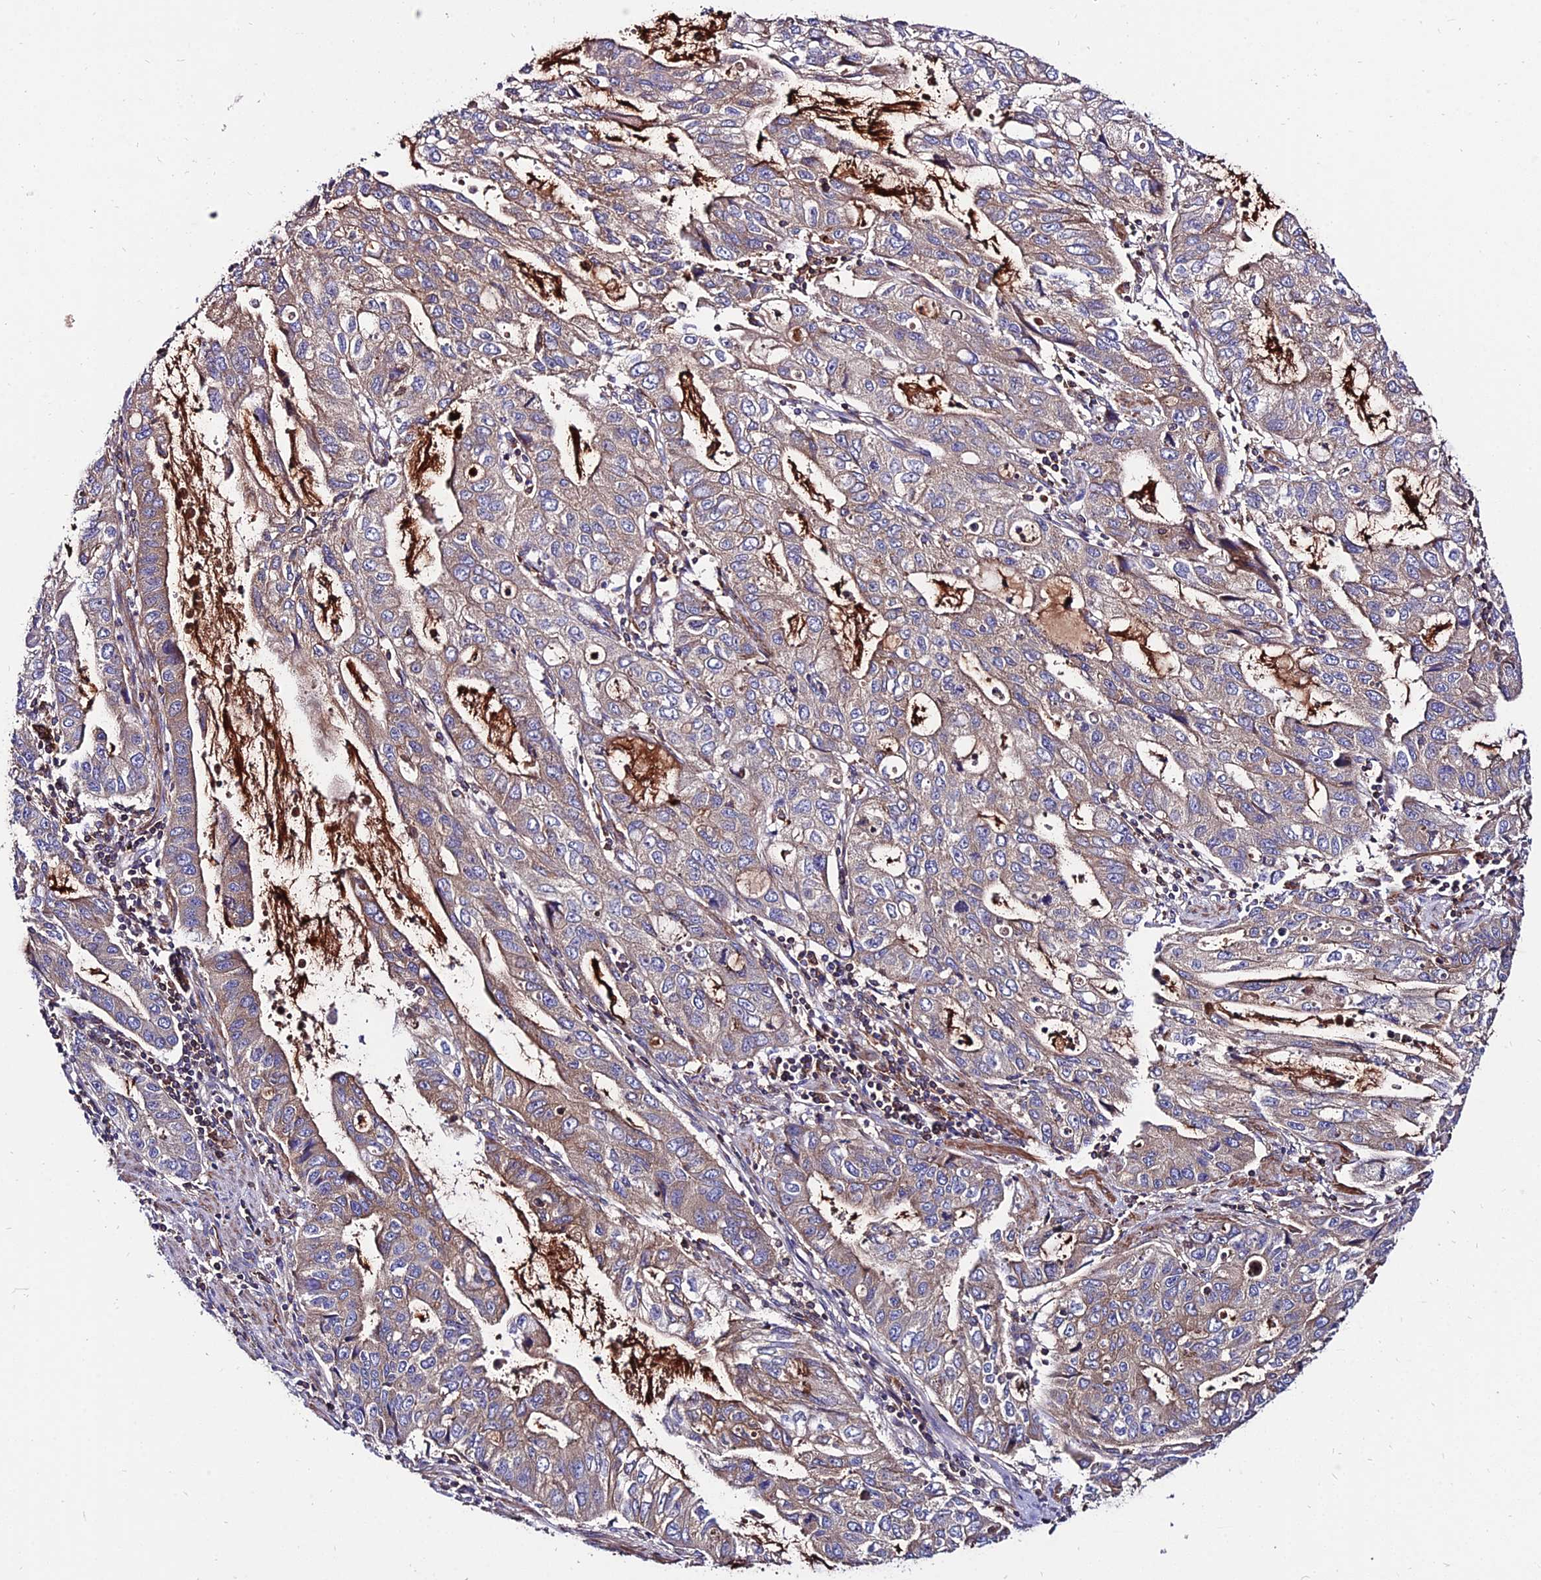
{"staining": {"intensity": "weak", "quantity": "25%-75%", "location": "cytoplasmic/membranous"}, "tissue": "stomach cancer", "cell_type": "Tumor cells", "image_type": "cancer", "snomed": [{"axis": "morphology", "description": "Adenocarcinoma, NOS"}, {"axis": "topography", "description": "Stomach, upper"}], "caption": "A high-resolution photomicrograph shows immunohistochemistry (IHC) staining of adenocarcinoma (stomach), which displays weak cytoplasmic/membranous expression in approximately 25%-75% of tumor cells. The staining is performed using DAB (3,3'-diaminobenzidine) brown chromogen to label protein expression. The nuclei are counter-stained blue using hematoxylin.", "gene": "PYM1", "patient": {"sex": "female", "age": 52}}